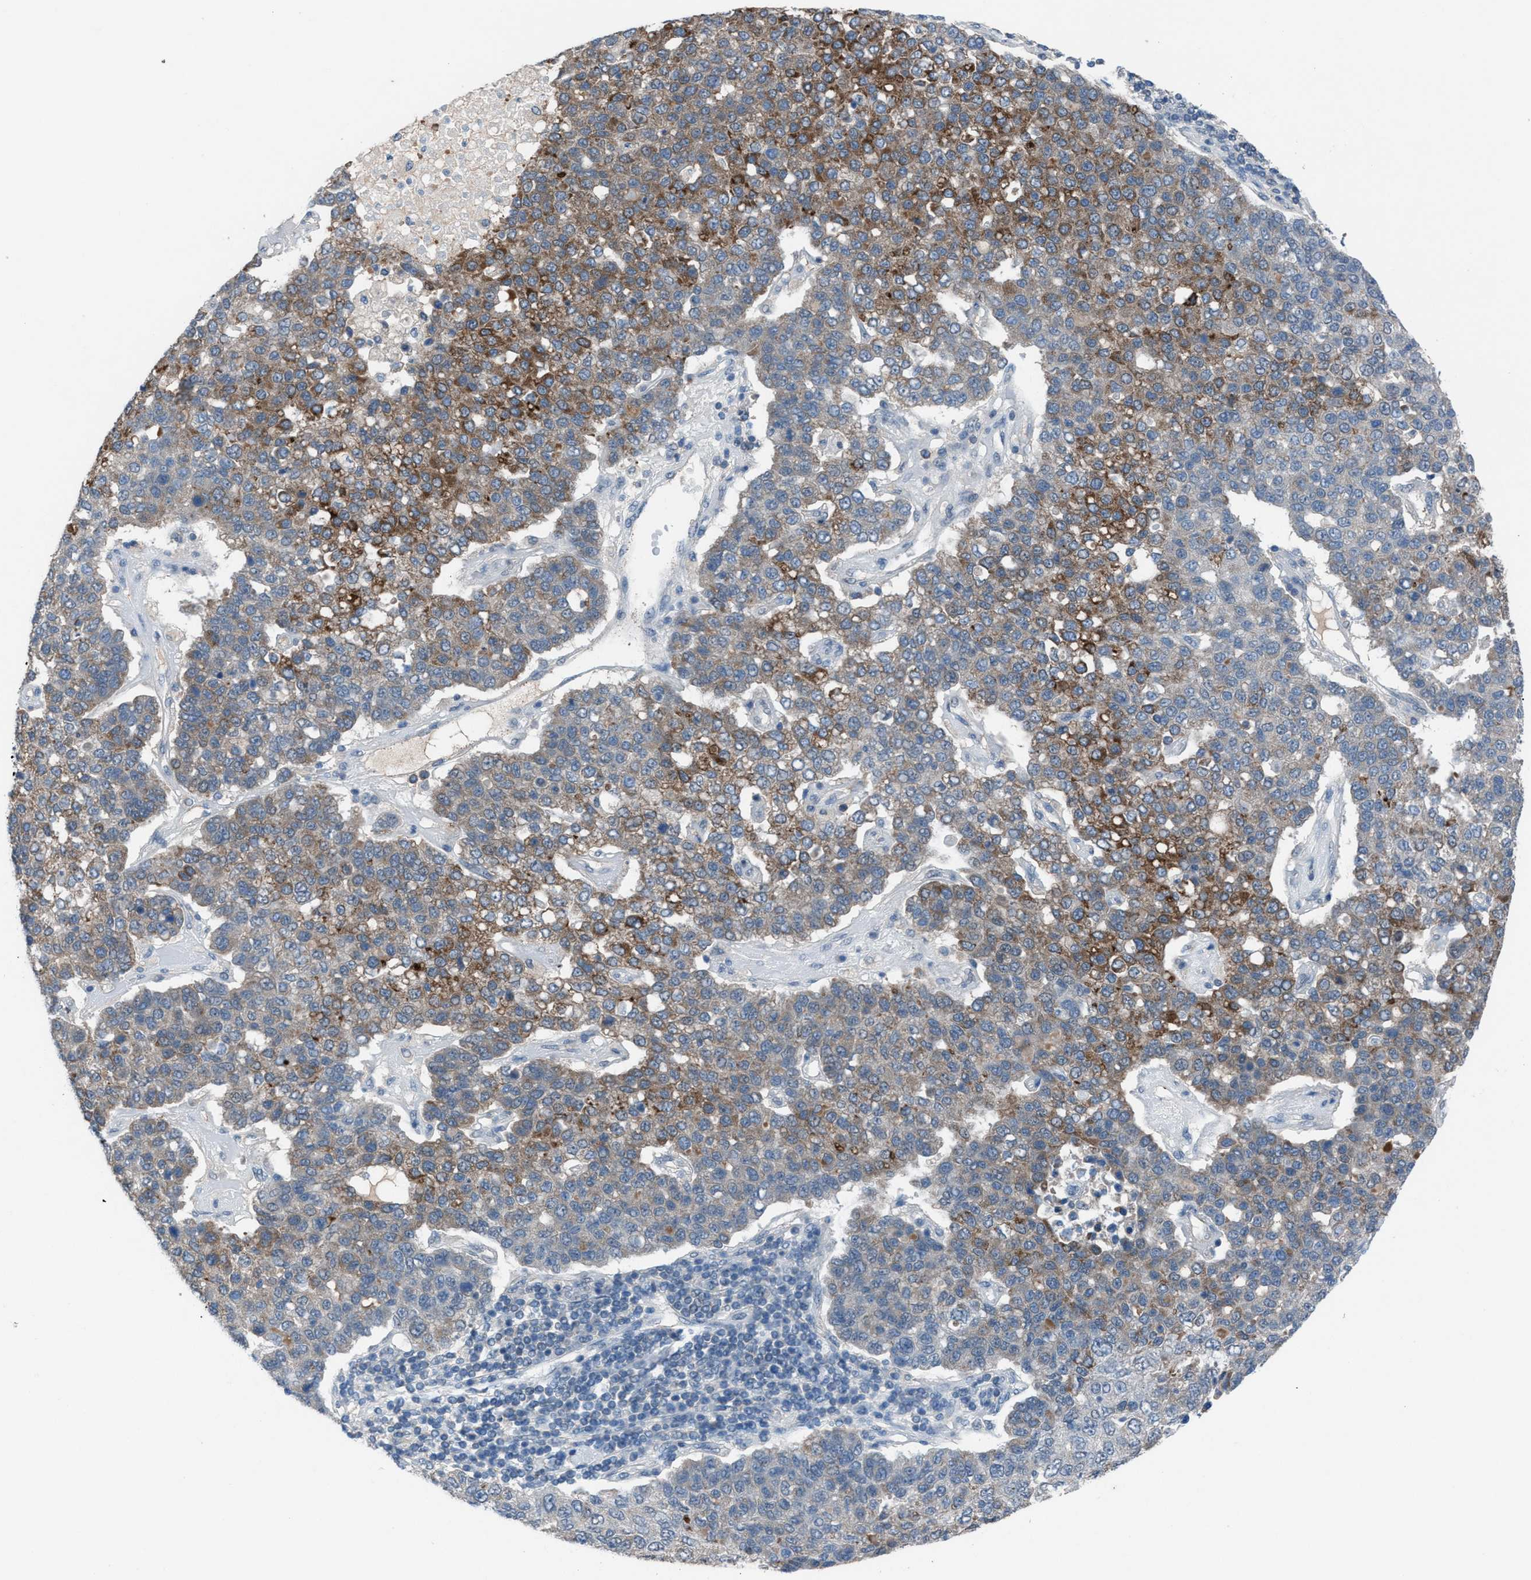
{"staining": {"intensity": "moderate", "quantity": "25%-75%", "location": "cytoplasmic/membranous"}, "tissue": "pancreatic cancer", "cell_type": "Tumor cells", "image_type": "cancer", "snomed": [{"axis": "morphology", "description": "Adenocarcinoma, NOS"}, {"axis": "topography", "description": "Pancreas"}], "caption": "This micrograph demonstrates pancreatic cancer (adenocarcinoma) stained with IHC to label a protein in brown. The cytoplasmic/membranous of tumor cells show moderate positivity for the protein. Nuclei are counter-stained blue.", "gene": "ANAPC11", "patient": {"sex": "female", "age": 61}}